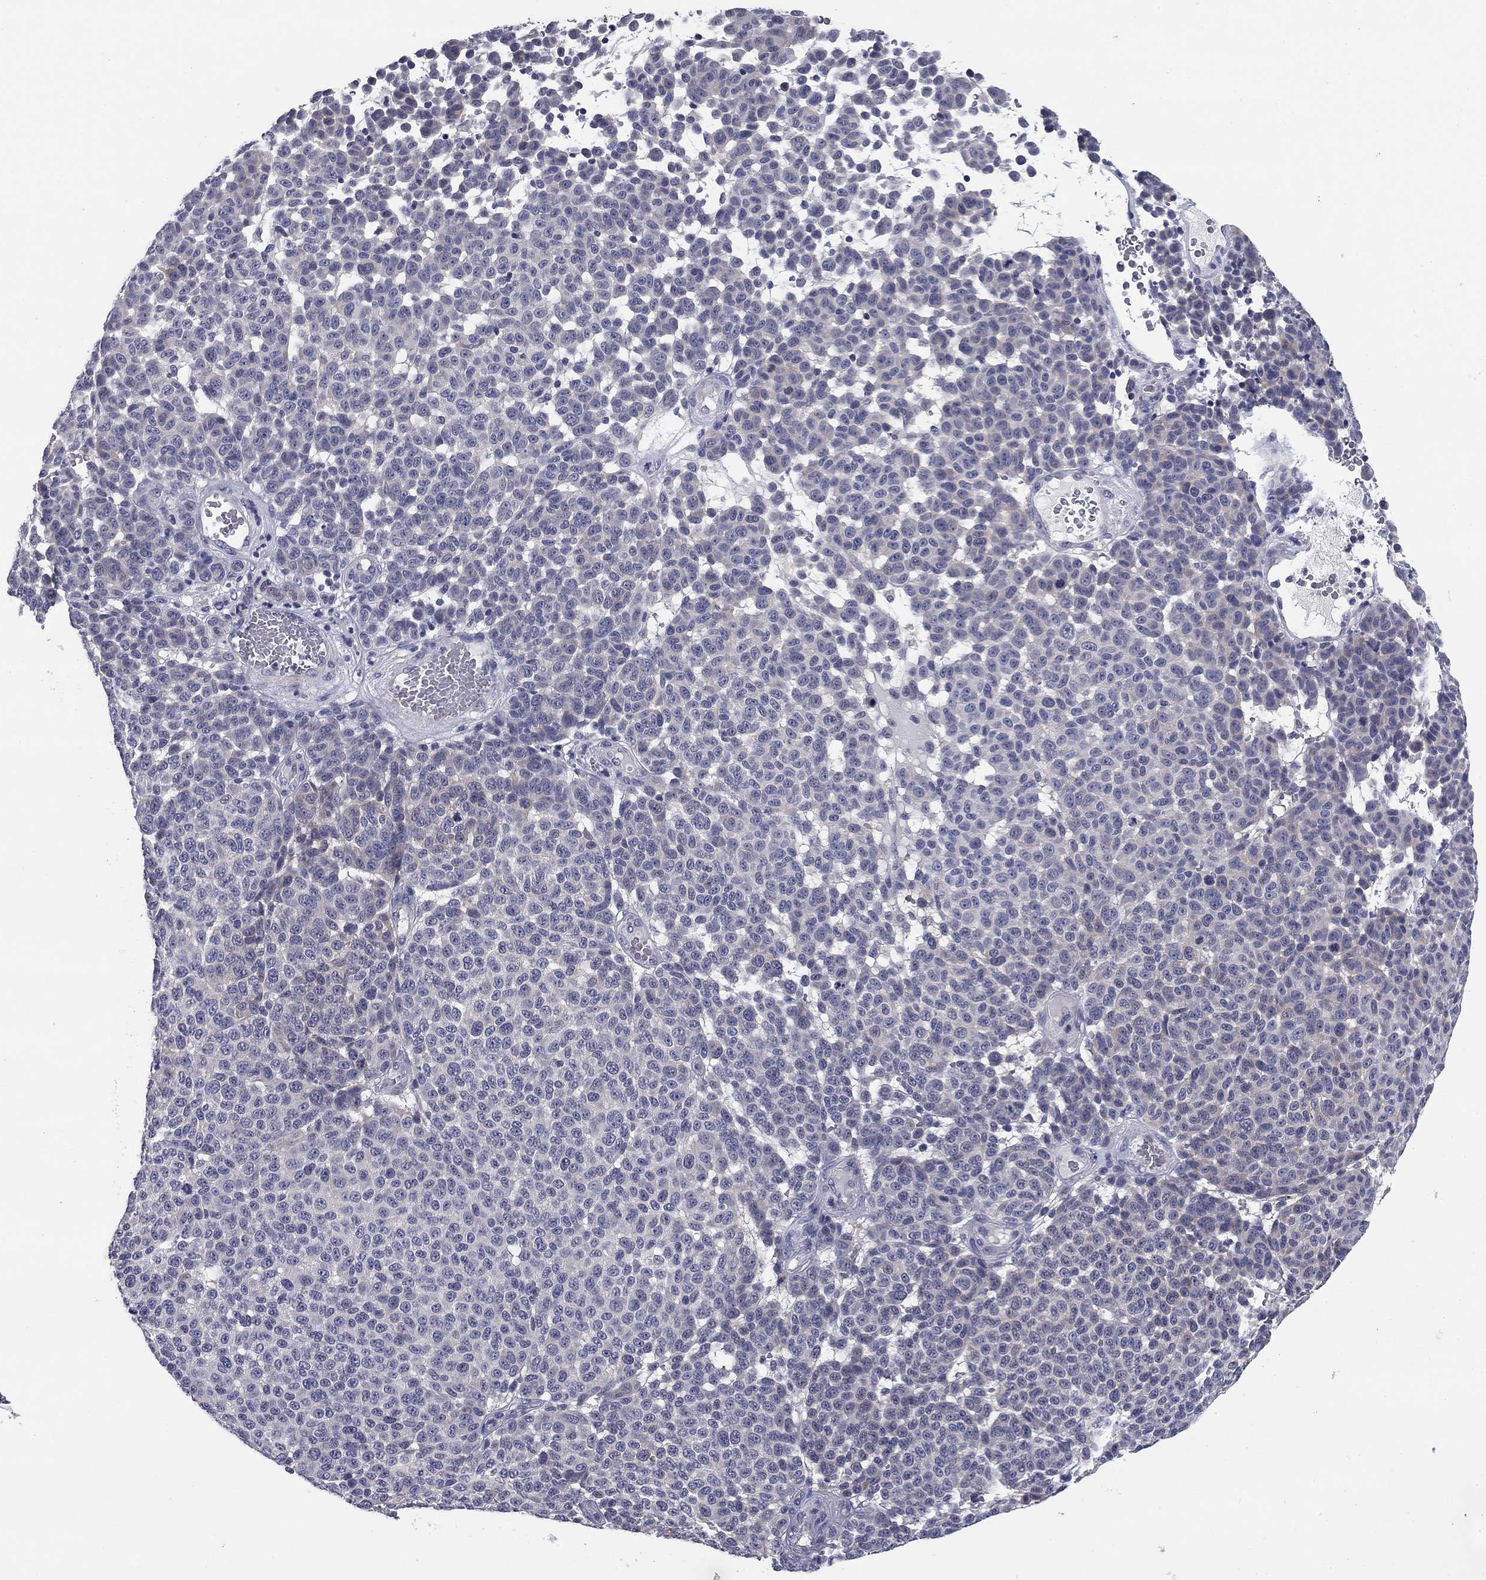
{"staining": {"intensity": "negative", "quantity": "none", "location": "none"}, "tissue": "melanoma", "cell_type": "Tumor cells", "image_type": "cancer", "snomed": [{"axis": "morphology", "description": "Malignant melanoma, NOS"}, {"axis": "topography", "description": "Skin"}], "caption": "The immunohistochemistry photomicrograph has no significant staining in tumor cells of malignant melanoma tissue. (DAB (3,3'-diaminobenzidine) immunohistochemistry, high magnification).", "gene": "REXO5", "patient": {"sex": "male", "age": 59}}